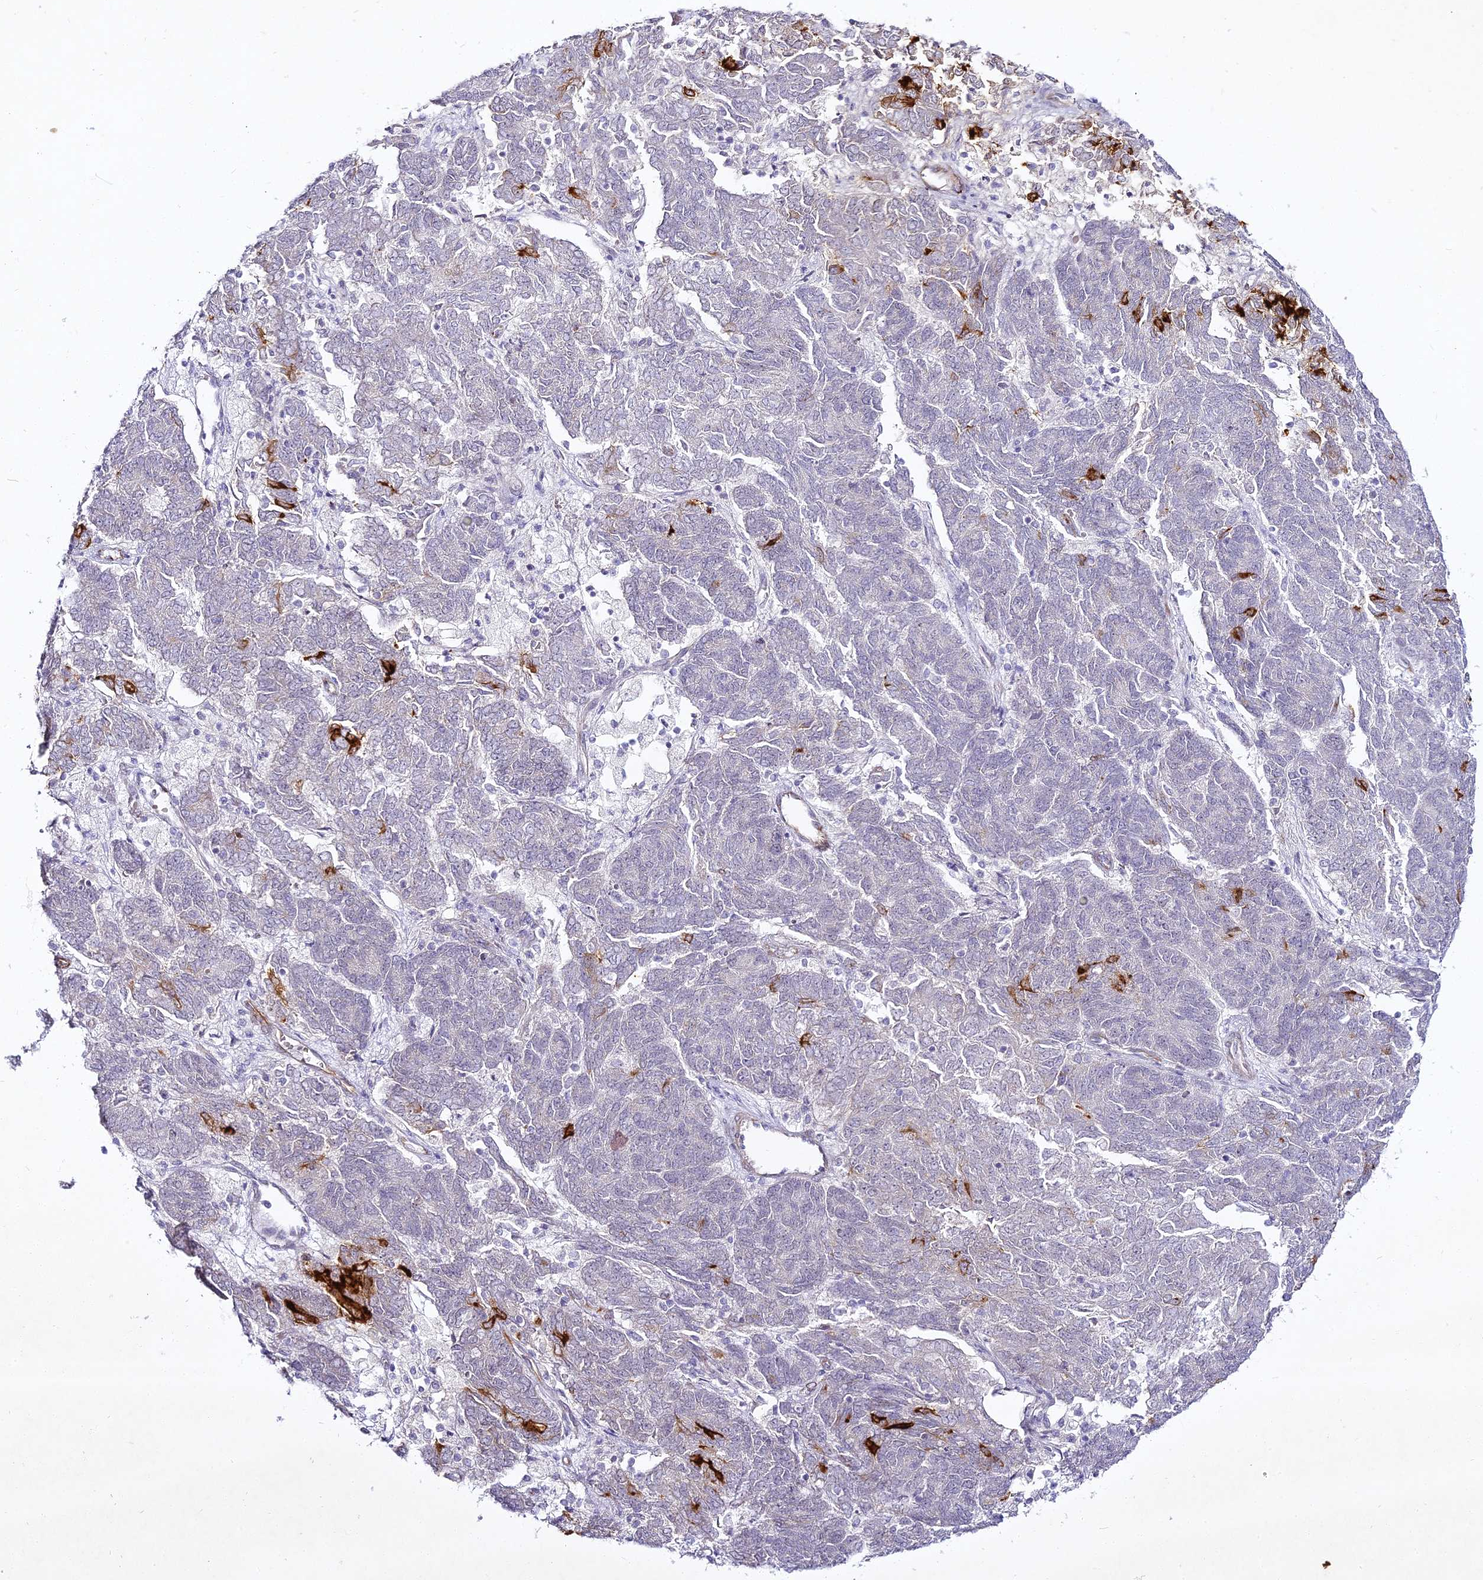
{"staining": {"intensity": "strong", "quantity": "<25%", "location": "cytoplasmic/membranous"}, "tissue": "endometrial cancer", "cell_type": "Tumor cells", "image_type": "cancer", "snomed": [{"axis": "morphology", "description": "Adenocarcinoma, NOS"}, {"axis": "topography", "description": "Endometrium"}], "caption": "Endometrial adenocarcinoma was stained to show a protein in brown. There is medium levels of strong cytoplasmic/membranous expression in approximately <25% of tumor cells.", "gene": "ALPG", "patient": {"sex": "female", "age": 80}}